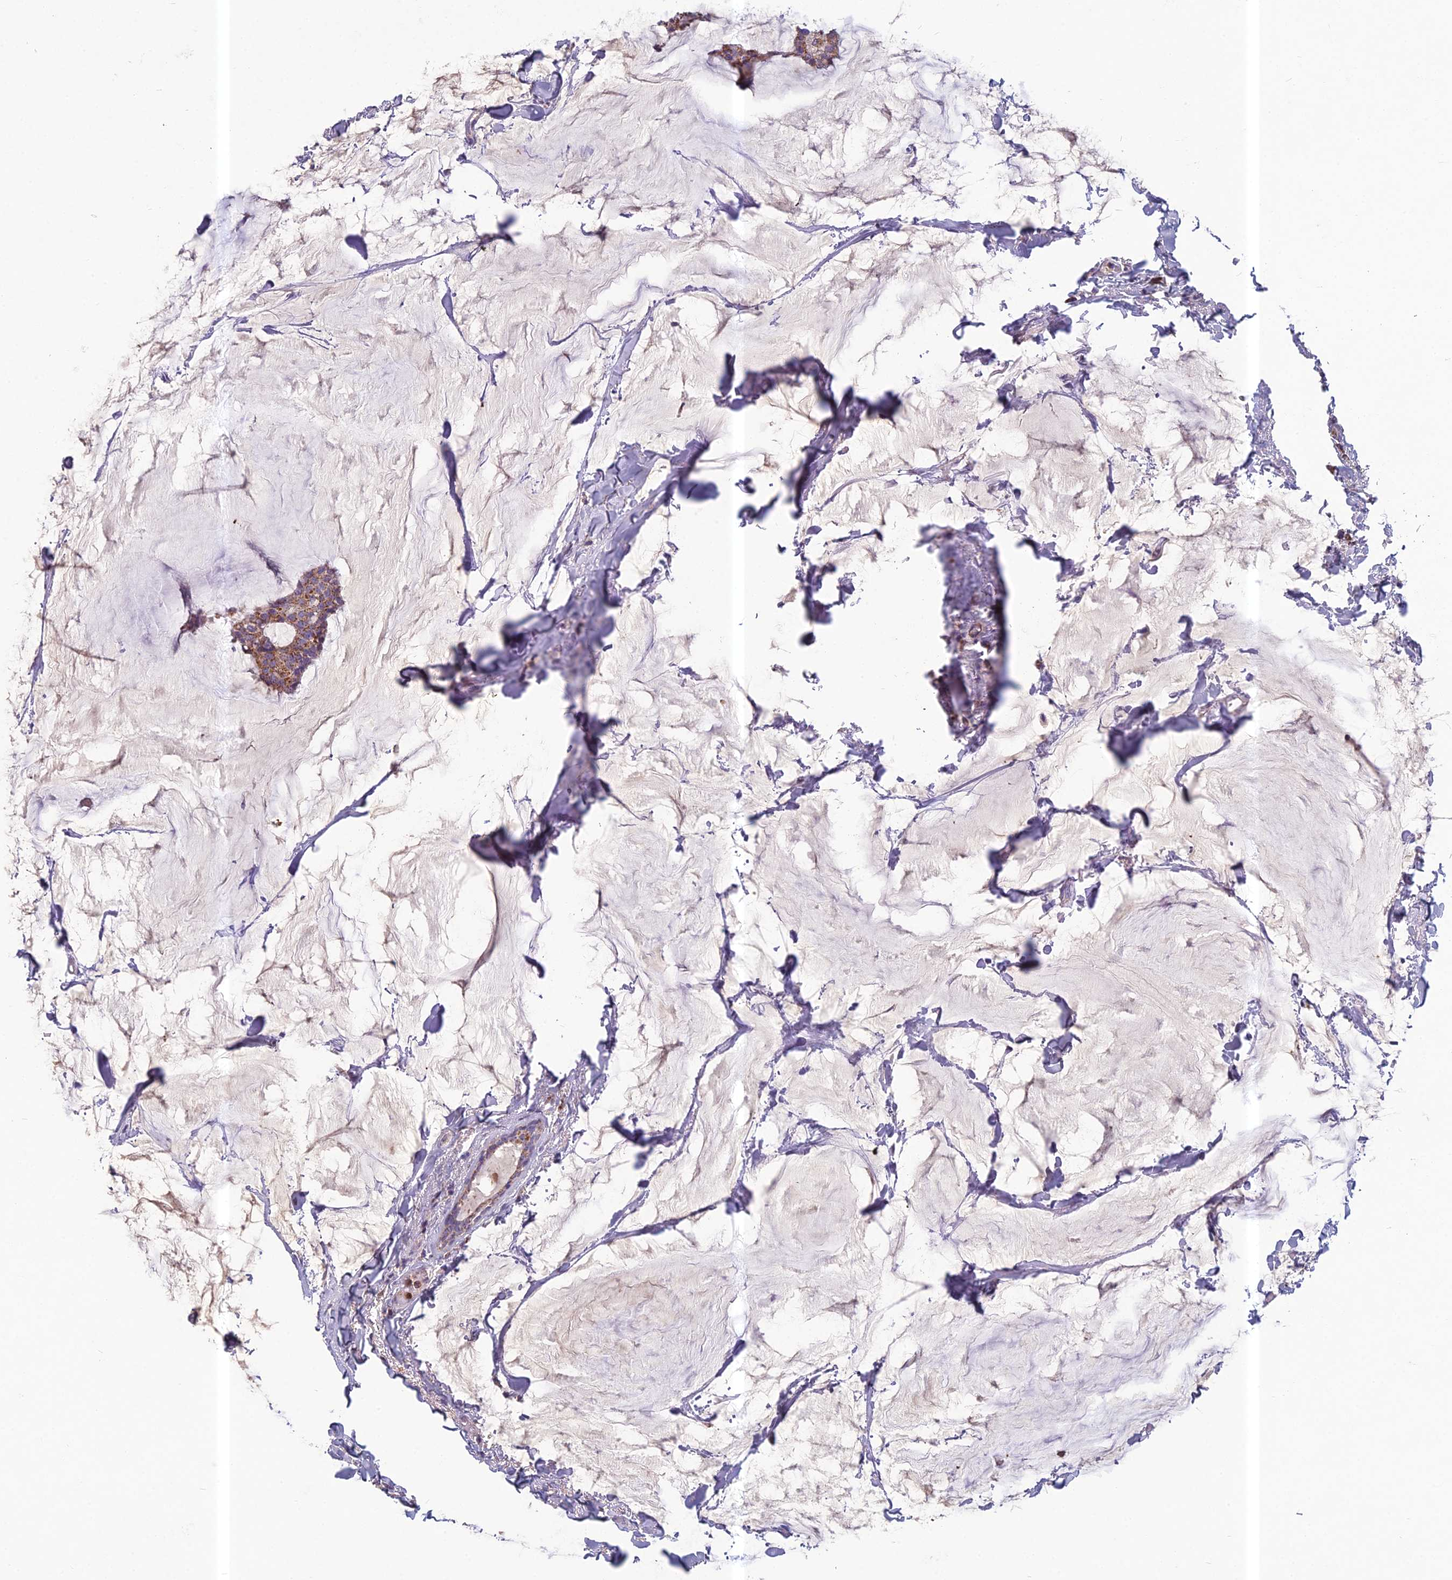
{"staining": {"intensity": "moderate", "quantity": ">75%", "location": "cytoplasmic/membranous"}, "tissue": "breast cancer", "cell_type": "Tumor cells", "image_type": "cancer", "snomed": [{"axis": "morphology", "description": "Duct carcinoma"}, {"axis": "topography", "description": "Breast"}], "caption": "Protein analysis of breast cancer tissue exhibits moderate cytoplasmic/membranous expression in approximately >75% of tumor cells. Nuclei are stained in blue.", "gene": "ENSG00000188897", "patient": {"sex": "female", "age": 93}}